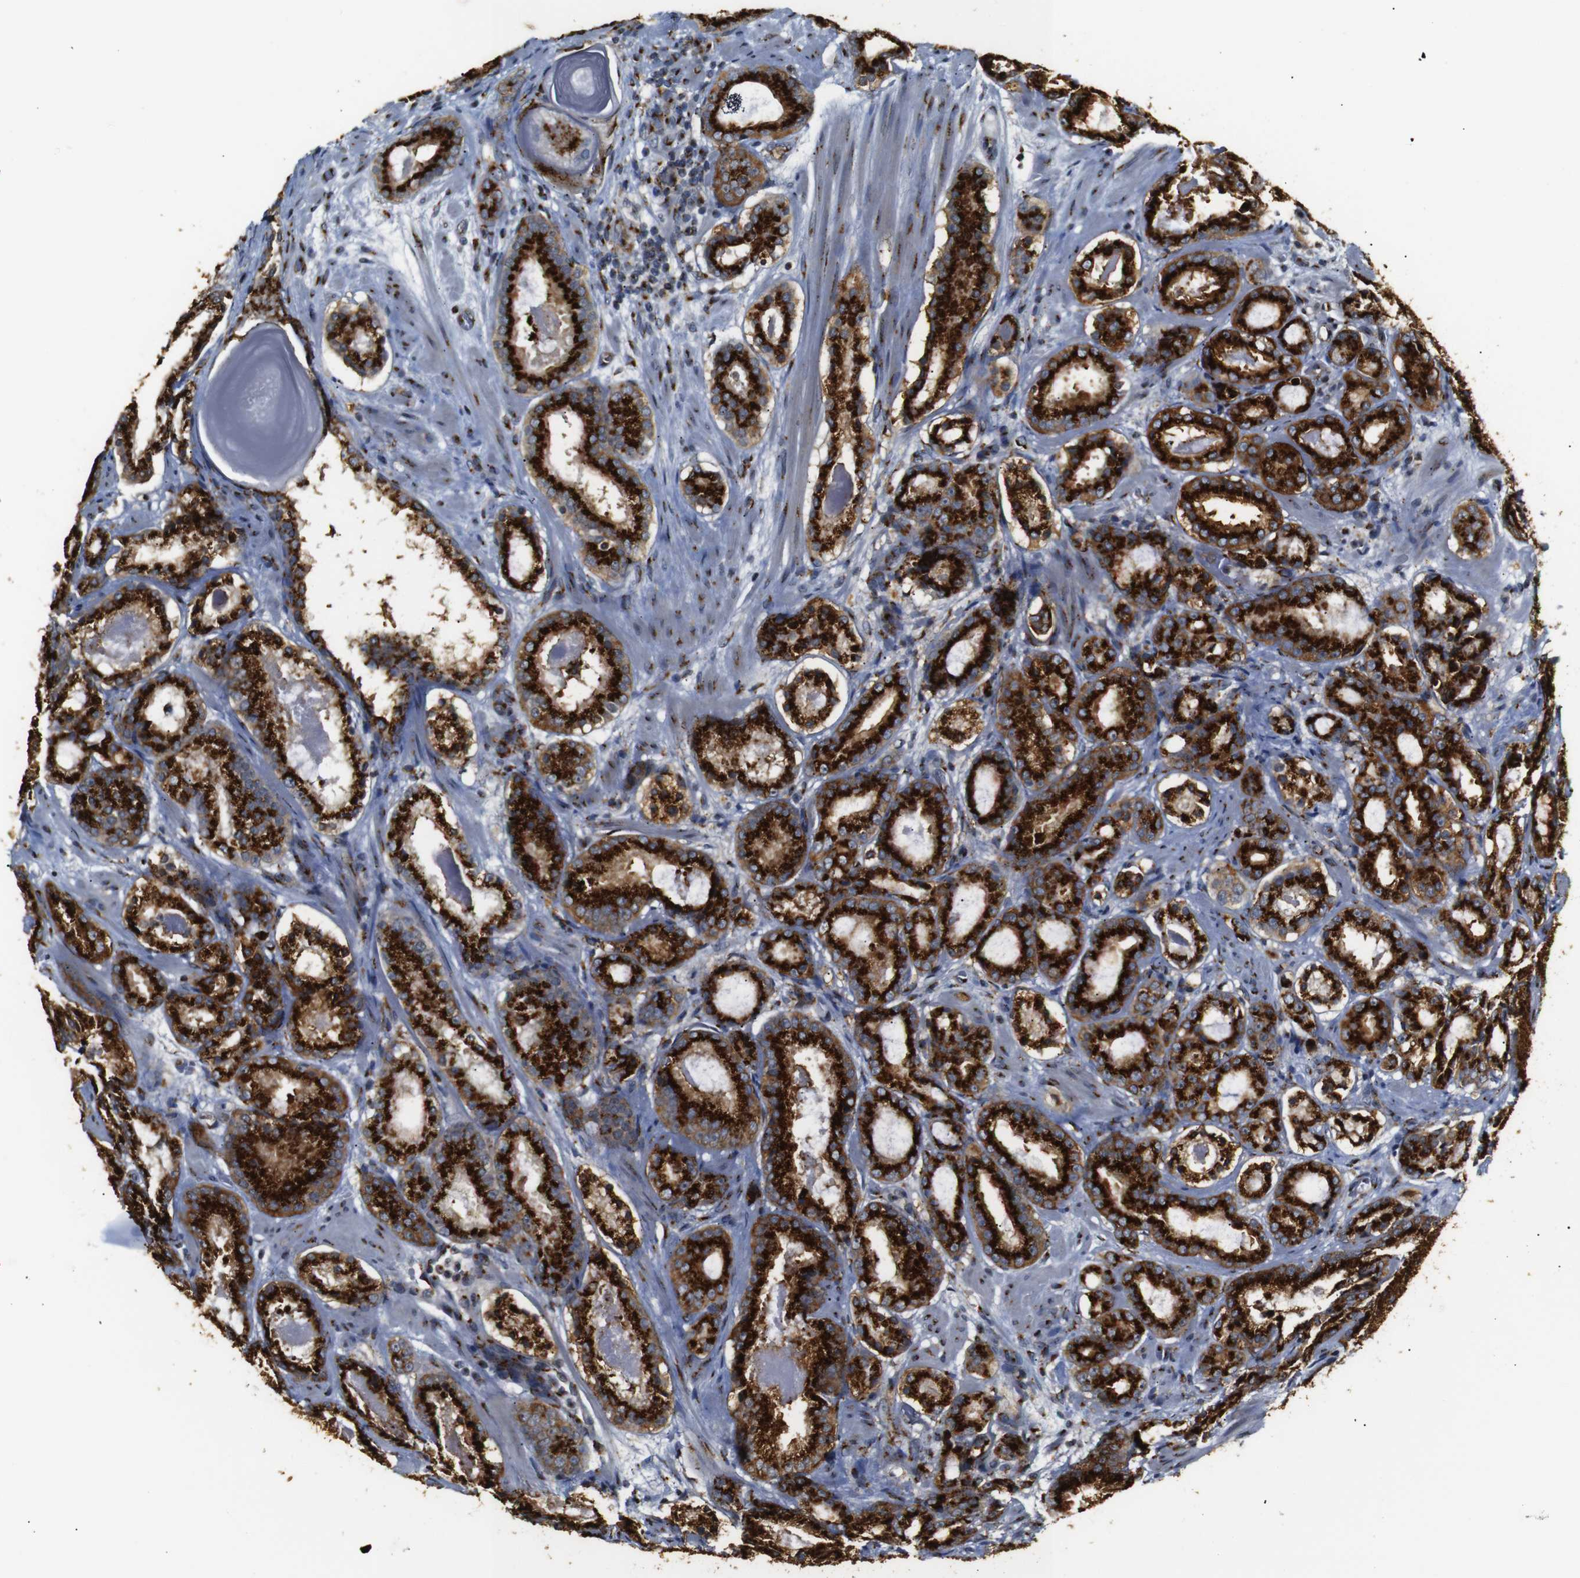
{"staining": {"intensity": "strong", "quantity": ">75%", "location": "cytoplasmic/membranous"}, "tissue": "prostate cancer", "cell_type": "Tumor cells", "image_type": "cancer", "snomed": [{"axis": "morphology", "description": "Adenocarcinoma, Low grade"}, {"axis": "topography", "description": "Prostate"}], "caption": "Approximately >75% of tumor cells in low-grade adenocarcinoma (prostate) demonstrate strong cytoplasmic/membranous protein expression as visualized by brown immunohistochemical staining.", "gene": "TGOLN2", "patient": {"sex": "male", "age": 69}}